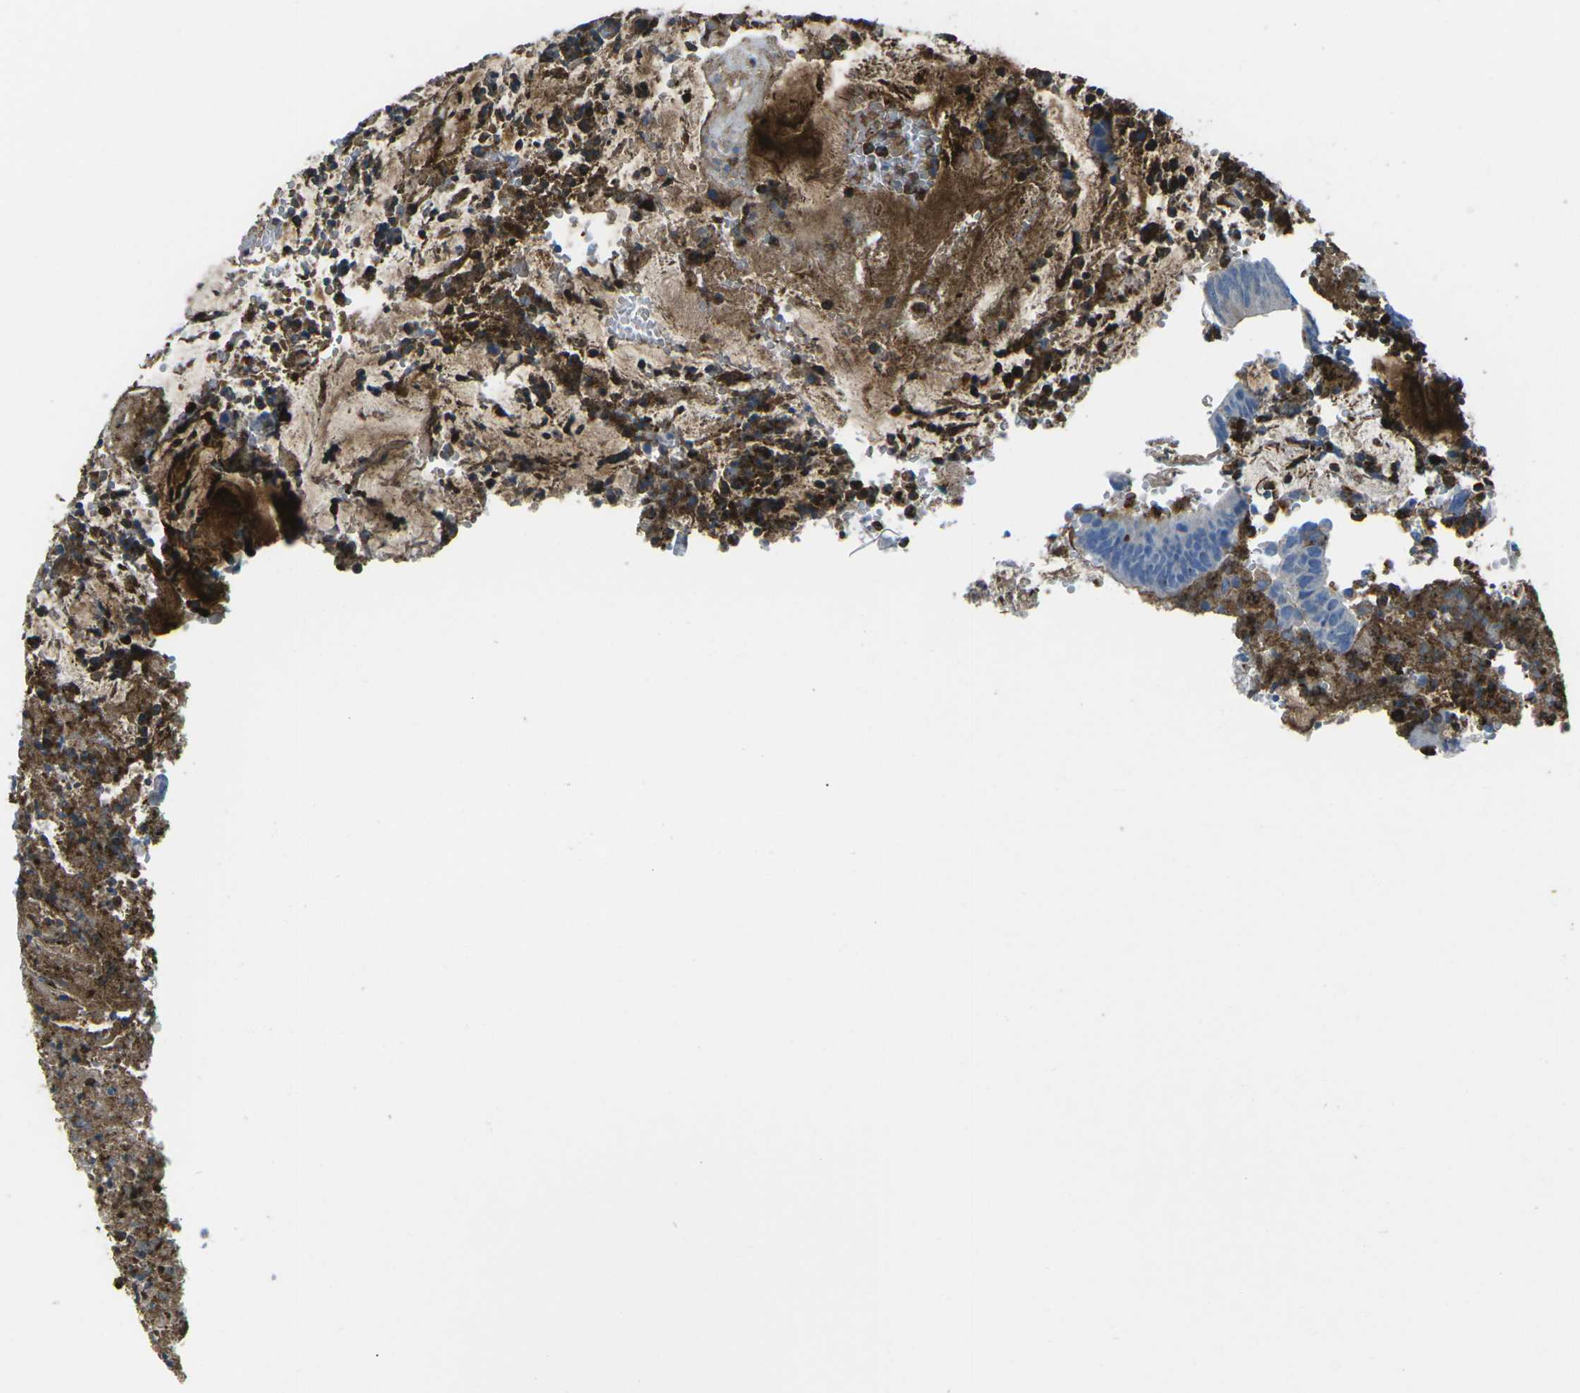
{"staining": {"intensity": "negative", "quantity": "none", "location": "none"}, "tissue": "colorectal cancer", "cell_type": "Tumor cells", "image_type": "cancer", "snomed": [{"axis": "morphology", "description": "Adenocarcinoma, NOS"}, {"axis": "topography", "description": "Rectum"}], "caption": "Tumor cells are negative for protein expression in human colorectal cancer.", "gene": "FCN1", "patient": {"sex": "female", "age": 66}}